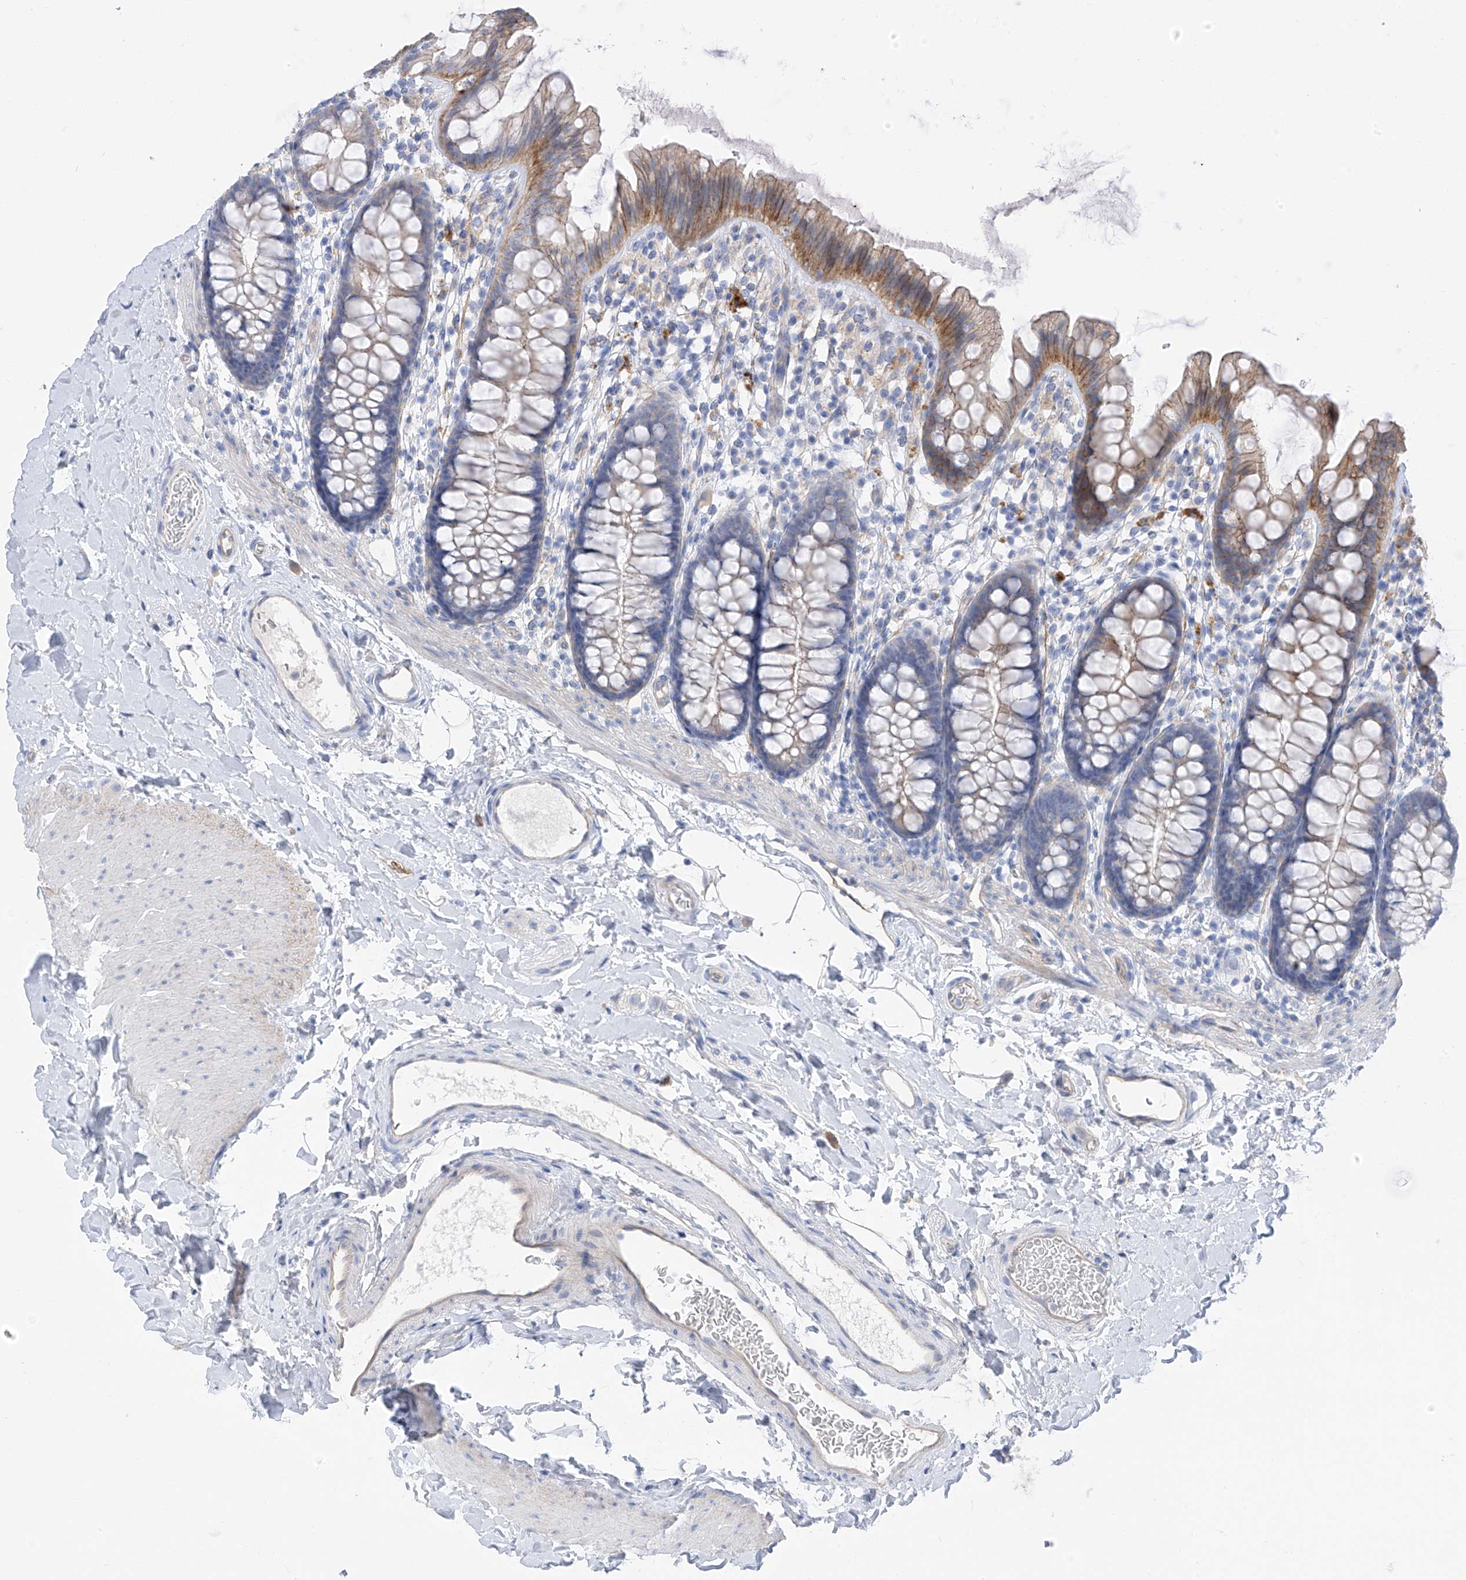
{"staining": {"intensity": "weak", "quantity": "25%-75%", "location": "cytoplasmic/membranous"}, "tissue": "colon", "cell_type": "Endothelial cells", "image_type": "normal", "snomed": [{"axis": "morphology", "description": "Normal tissue, NOS"}, {"axis": "topography", "description": "Colon"}], "caption": "This is a histology image of immunohistochemistry staining of normal colon, which shows weak expression in the cytoplasmic/membranous of endothelial cells.", "gene": "ITGA9", "patient": {"sex": "female", "age": 62}}